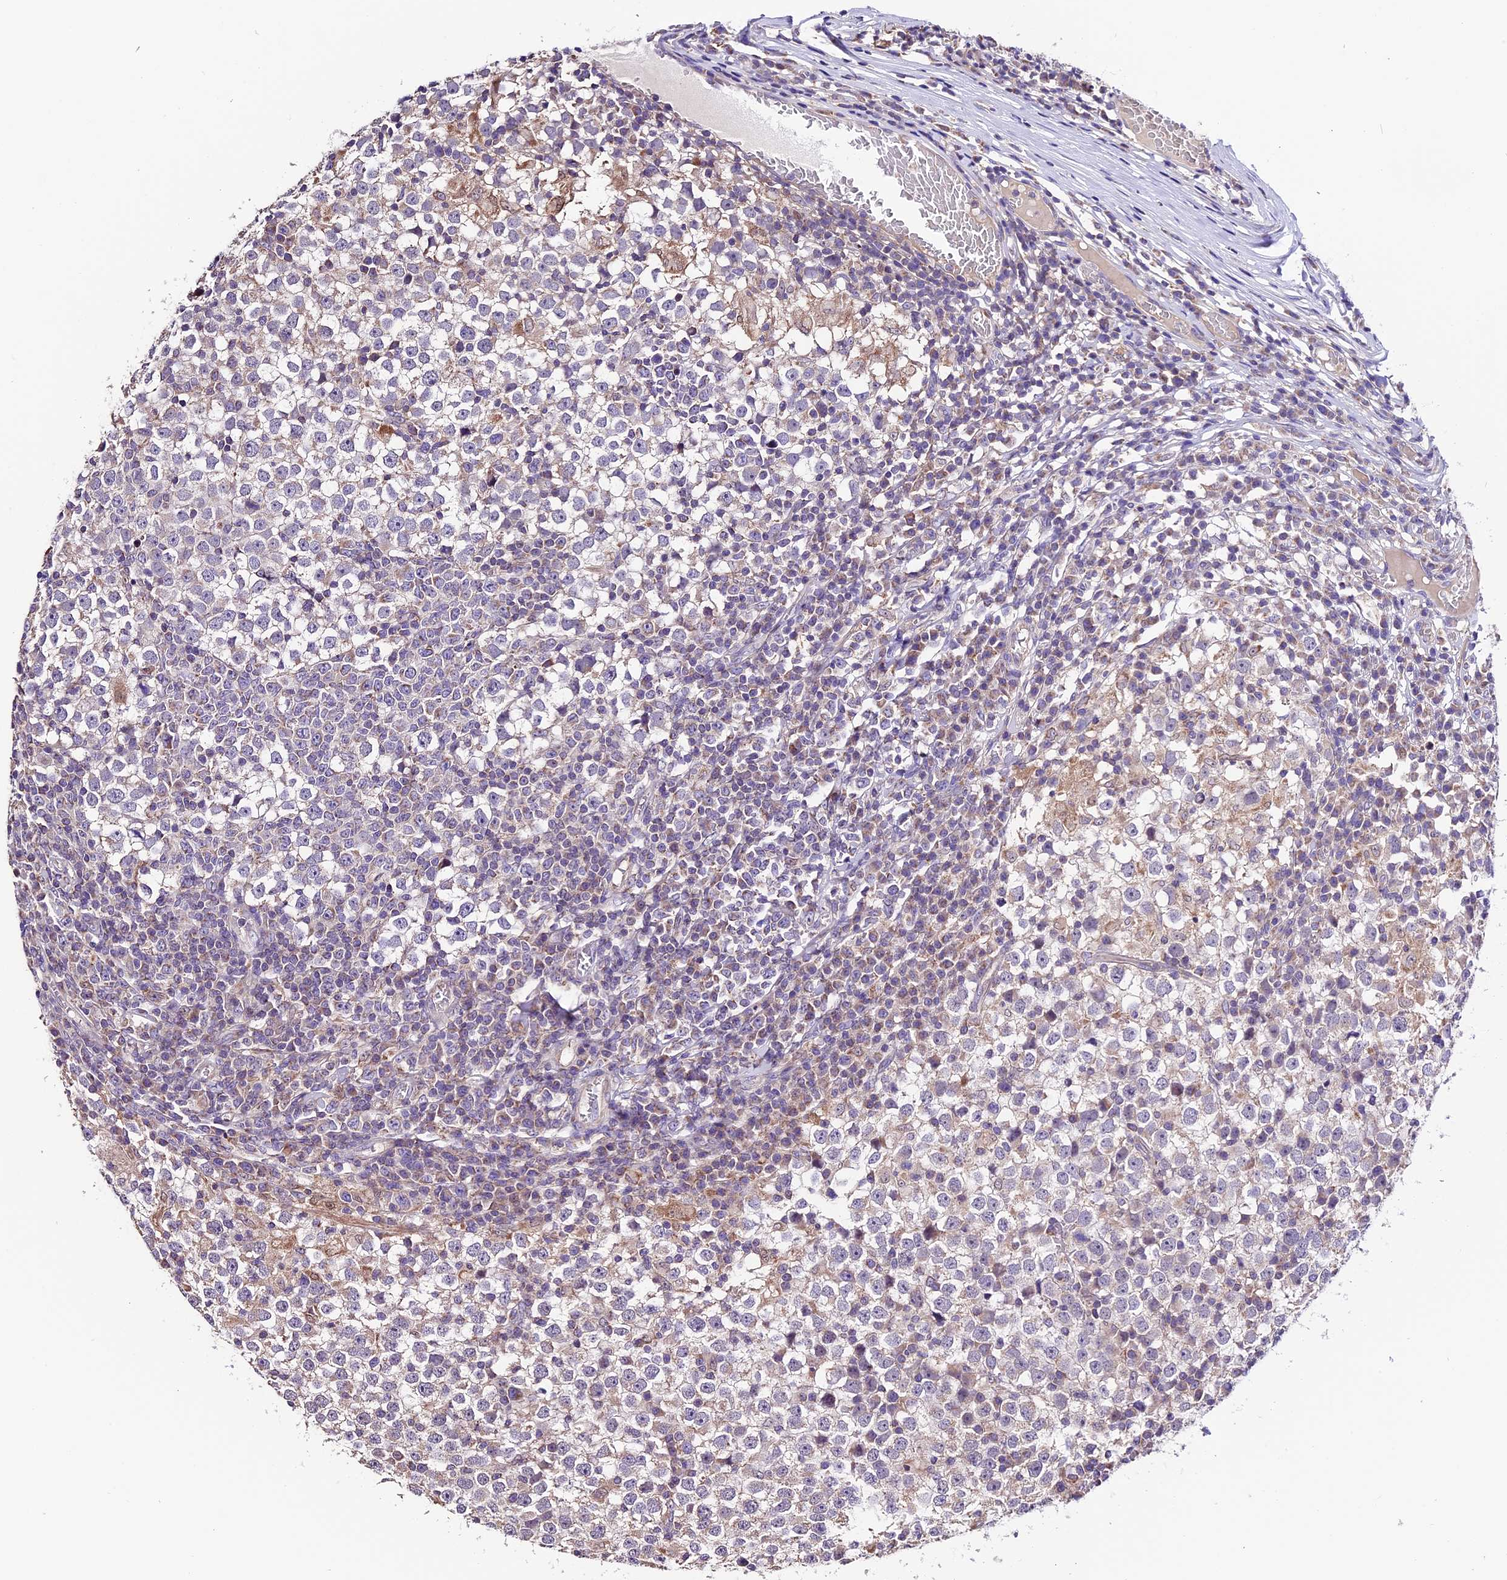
{"staining": {"intensity": "negative", "quantity": "none", "location": "none"}, "tissue": "testis cancer", "cell_type": "Tumor cells", "image_type": "cancer", "snomed": [{"axis": "morphology", "description": "Seminoma, NOS"}, {"axis": "topography", "description": "Testis"}], "caption": "Micrograph shows no significant protein staining in tumor cells of testis cancer (seminoma).", "gene": "DDX28", "patient": {"sex": "male", "age": 65}}